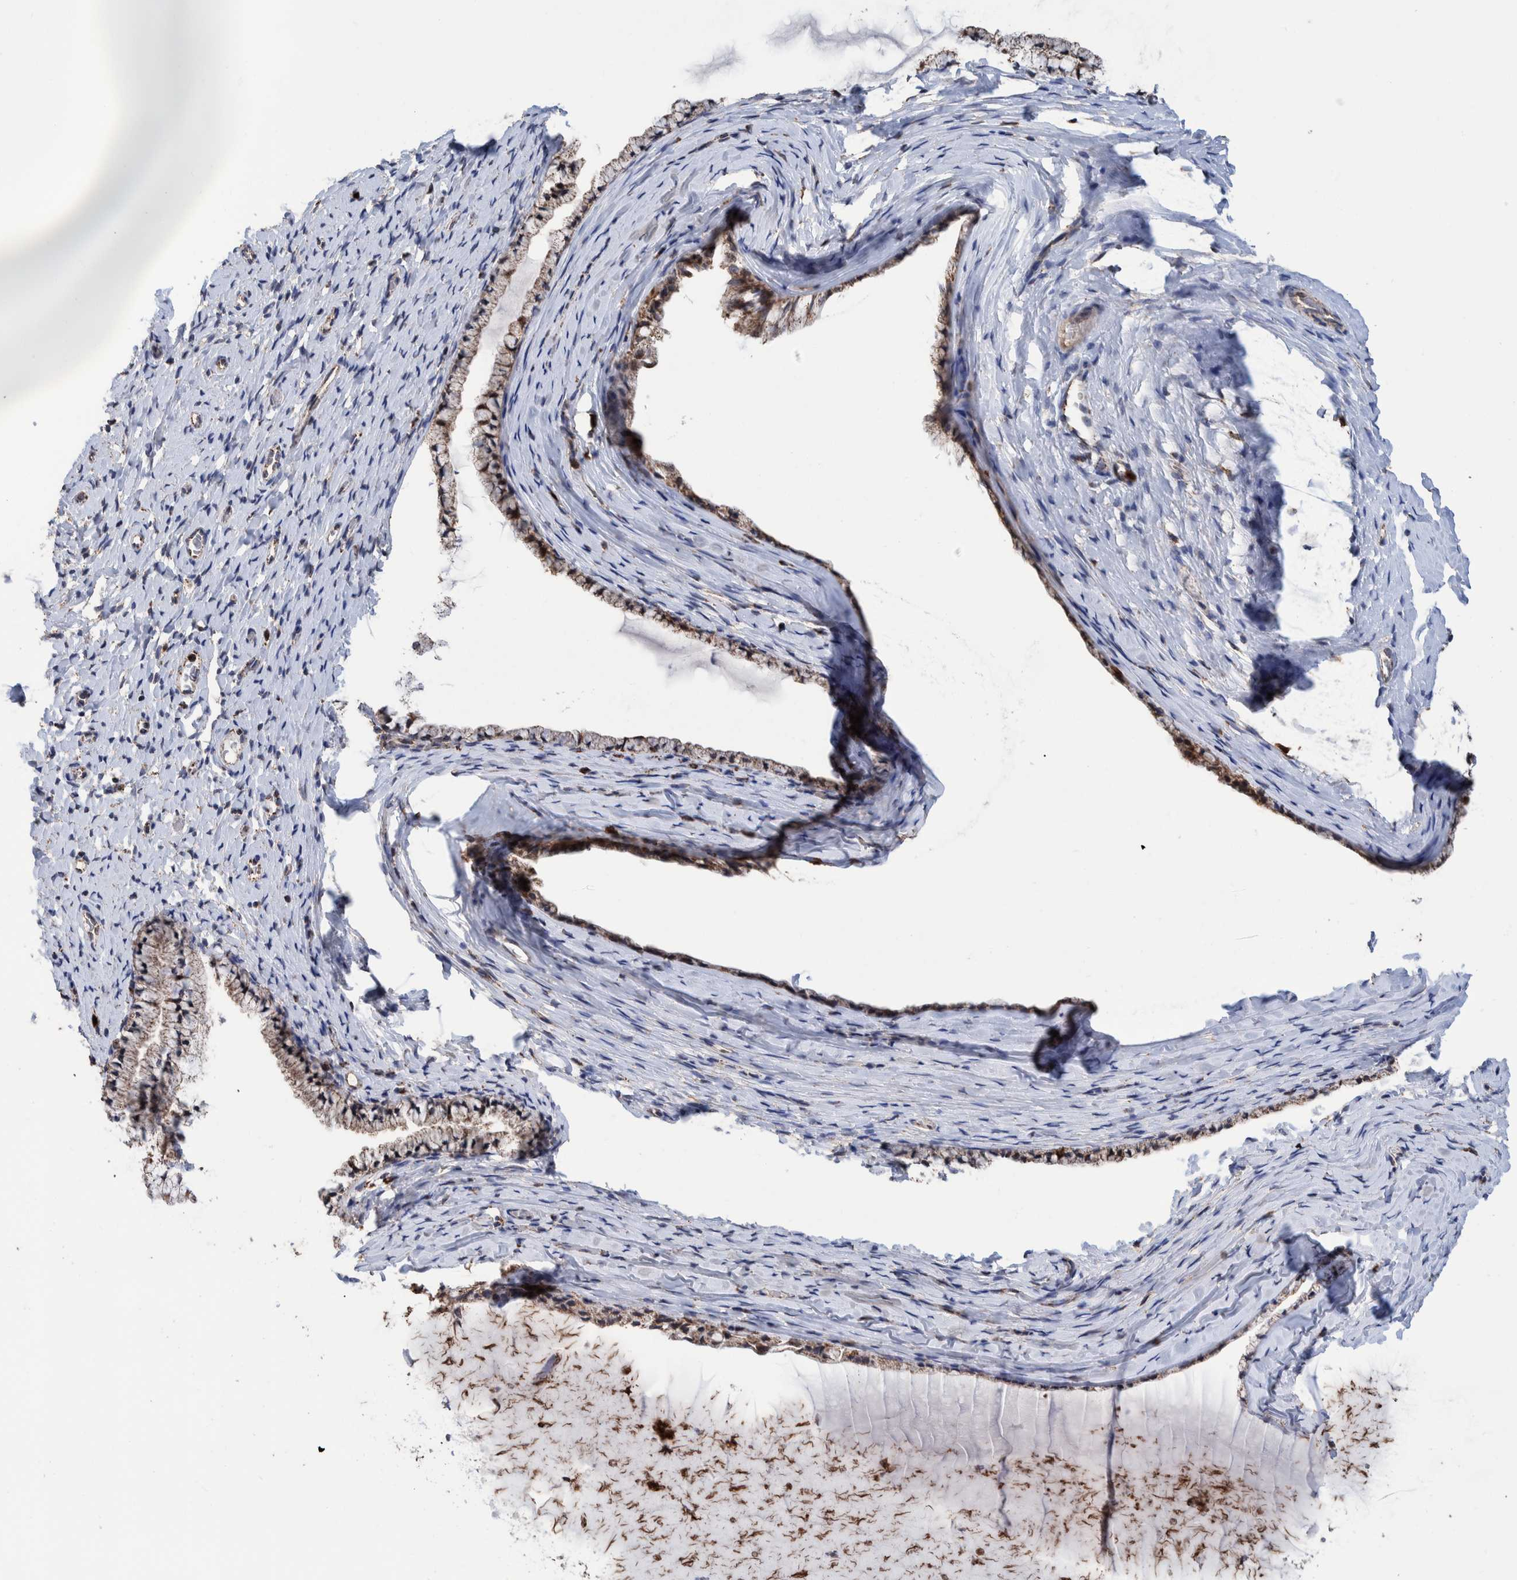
{"staining": {"intensity": "weak", "quantity": "25%-75%", "location": "cytoplasmic/membranous"}, "tissue": "cervix", "cell_type": "Glandular cells", "image_type": "normal", "snomed": [{"axis": "morphology", "description": "Normal tissue, NOS"}, {"axis": "topography", "description": "Cervix"}], "caption": "Weak cytoplasmic/membranous staining for a protein is appreciated in about 25%-75% of glandular cells of unremarkable cervix using immunohistochemistry (IHC).", "gene": "DECR1", "patient": {"sex": "female", "age": 72}}